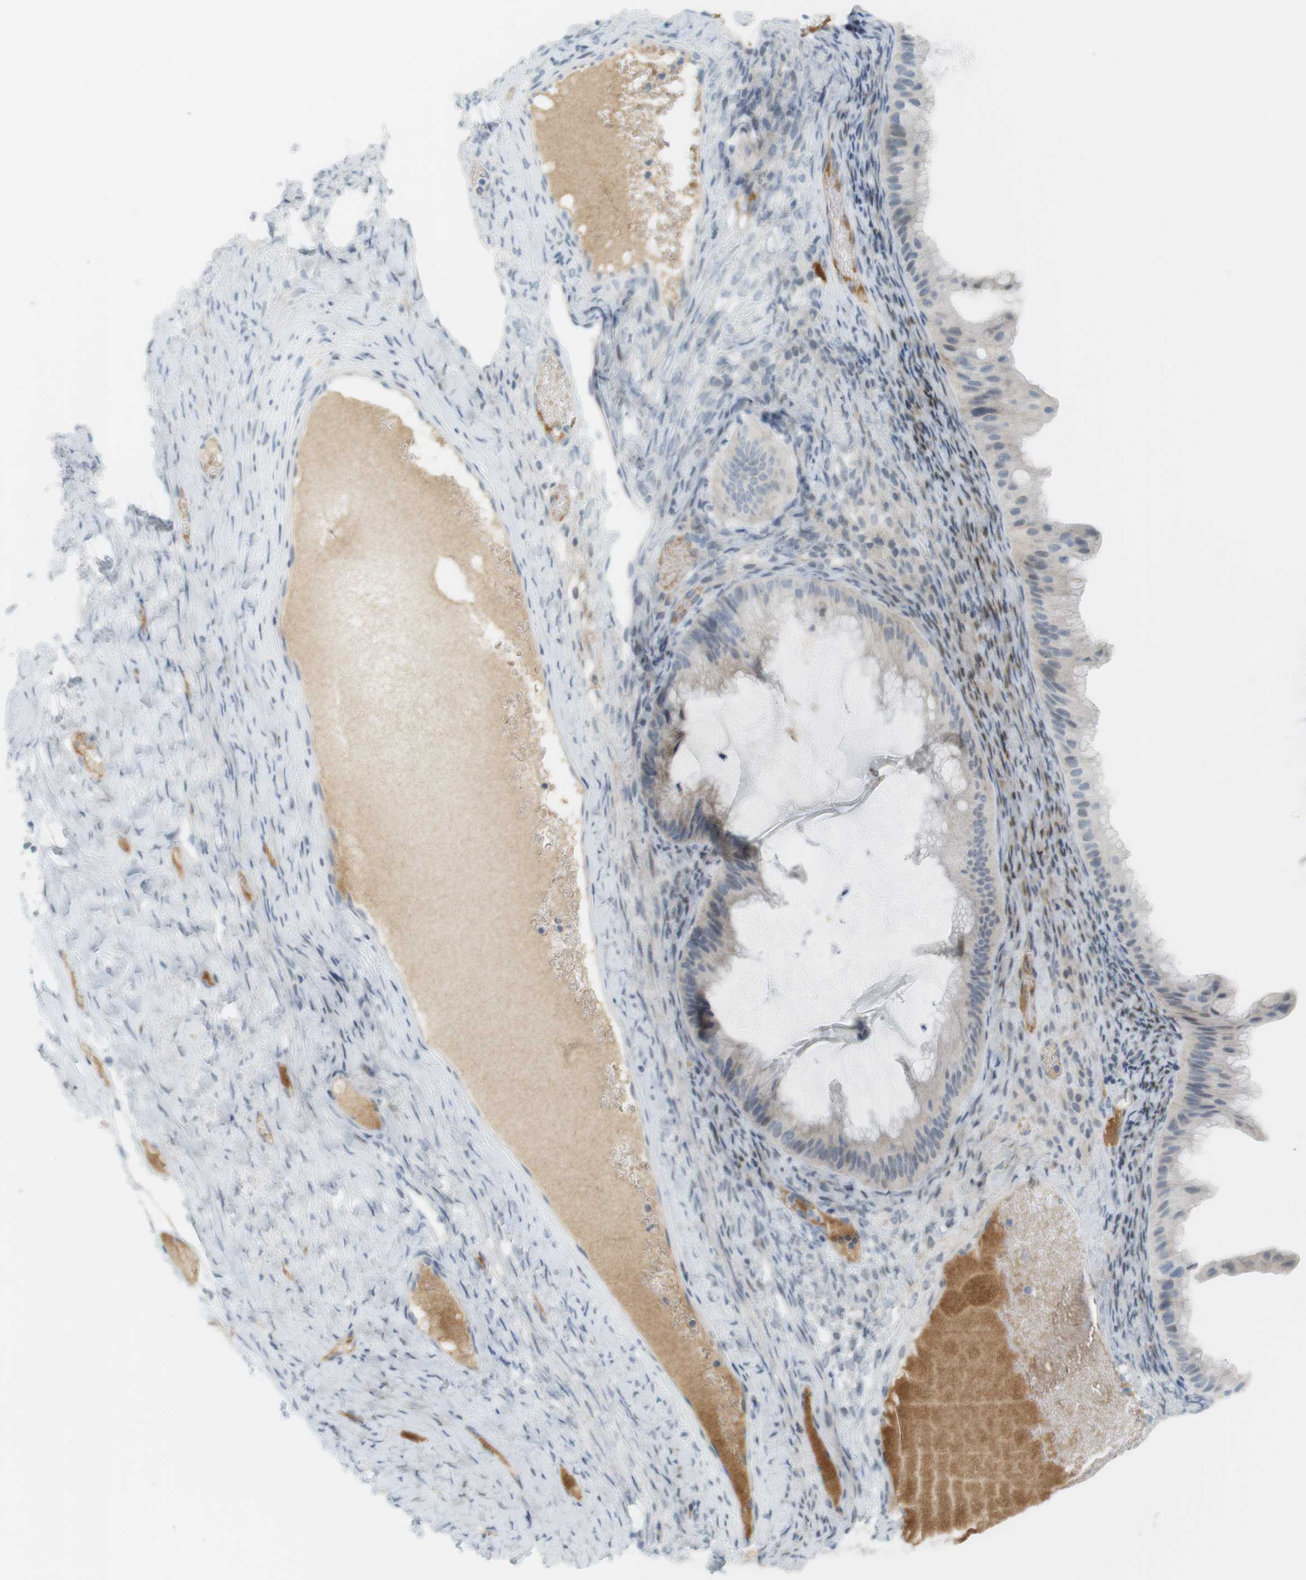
{"staining": {"intensity": "negative", "quantity": "none", "location": "none"}, "tissue": "ovarian cancer", "cell_type": "Tumor cells", "image_type": "cancer", "snomed": [{"axis": "morphology", "description": "Cystadenocarcinoma, mucinous, NOS"}, {"axis": "topography", "description": "Ovary"}], "caption": "Immunohistochemical staining of human ovarian cancer exhibits no significant staining in tumor cells.", "gene": "DMC1", "patient": {"sex": "female", "age": 61}}